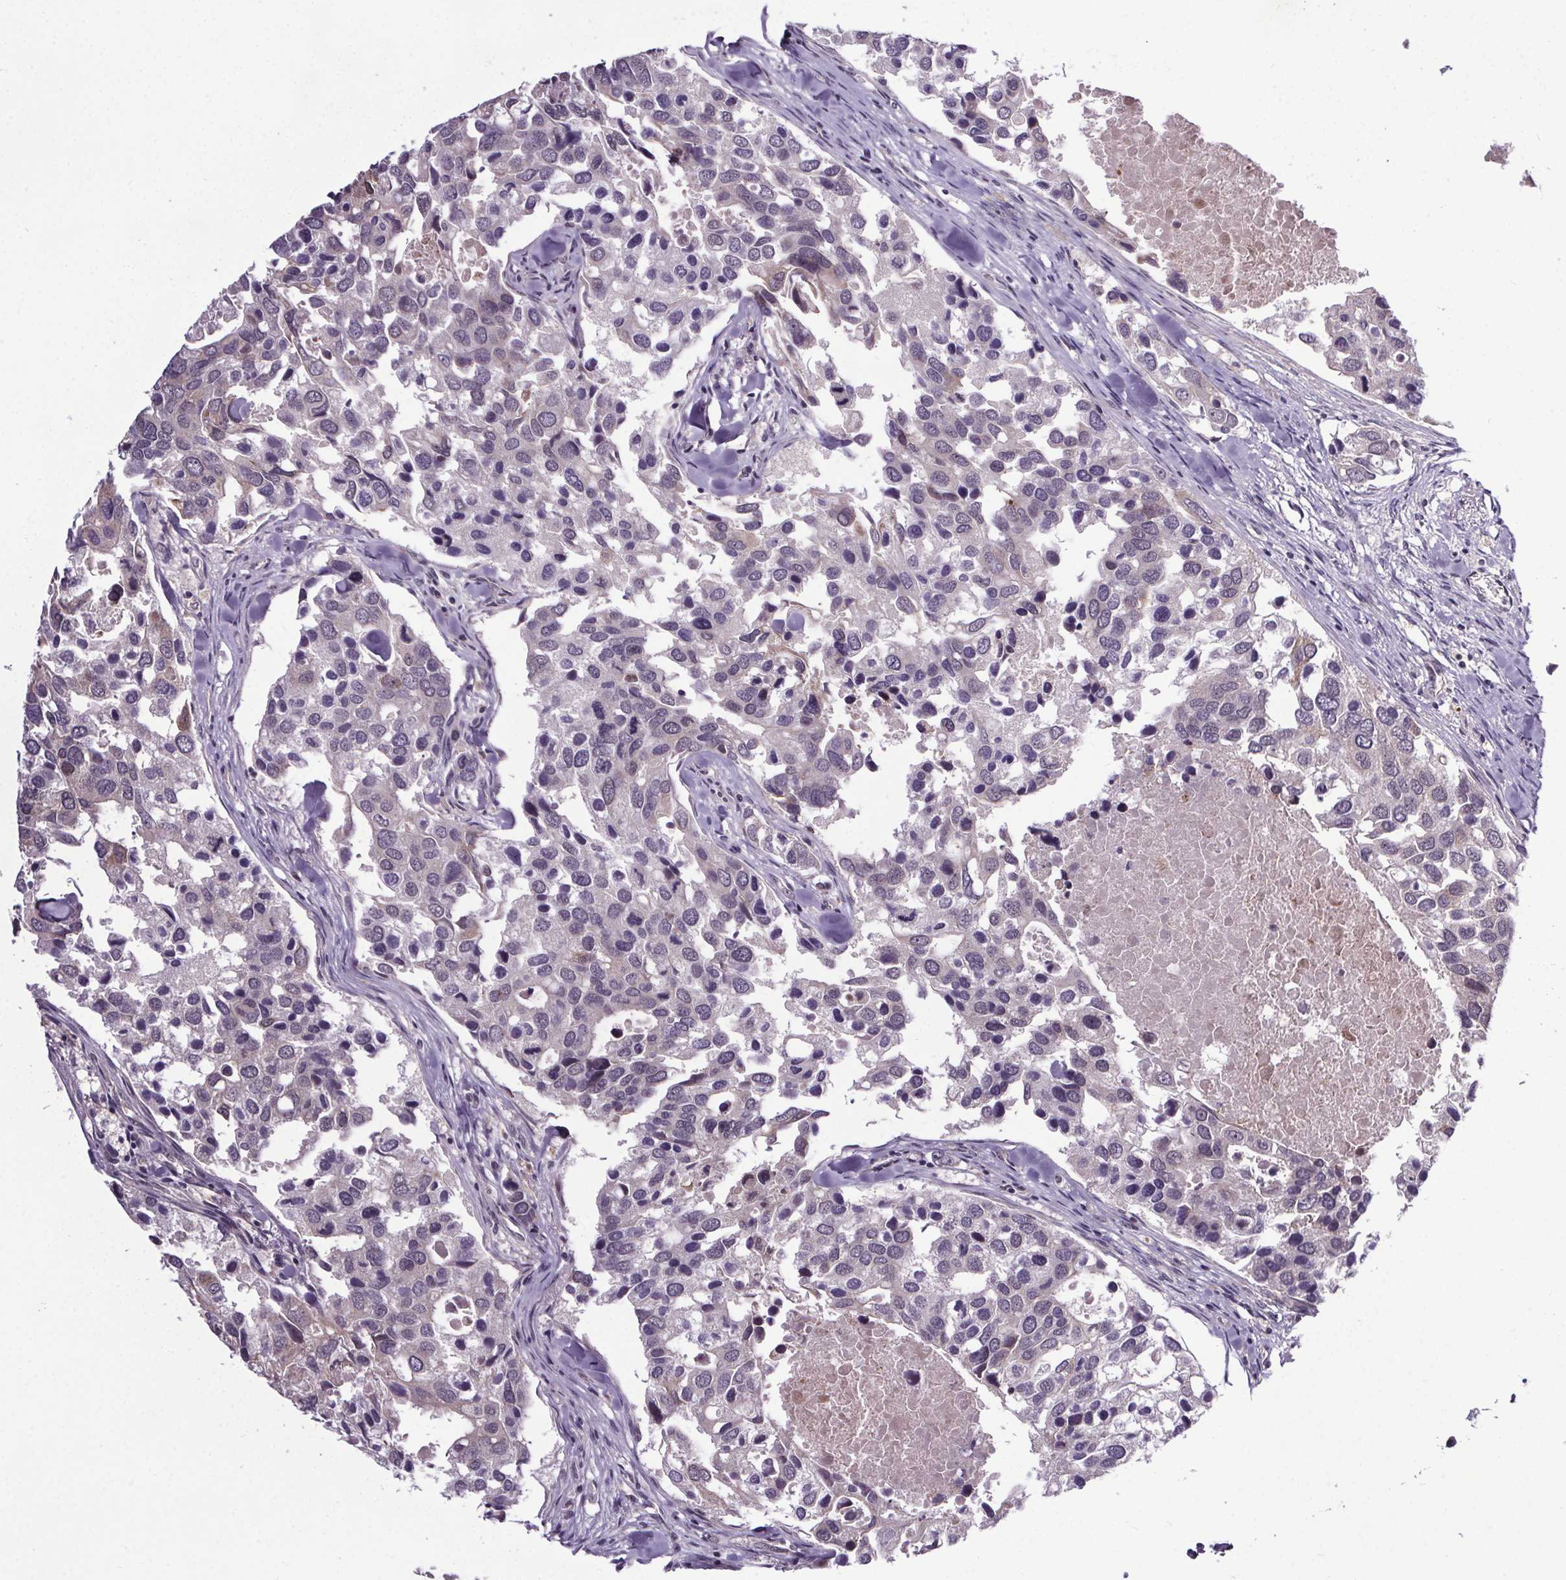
{"staining": {"intensity": "negative", "quantity": "none", "location": "none"}, "tissue": "breast cancer", "cell_type": "Tumor cells", "image_type": "cancer", "snomed": [{"axis": "morphology", "description": "Duct carcinoma"}, {"axis": "topography", "description": "Breast"}], "caption": "An image of human infiltrating ductal carcinoma (breast) is negative for staining in tumor cells.", "gene": "ATMIN", "patient": {"sex": "female", "age": 83}}